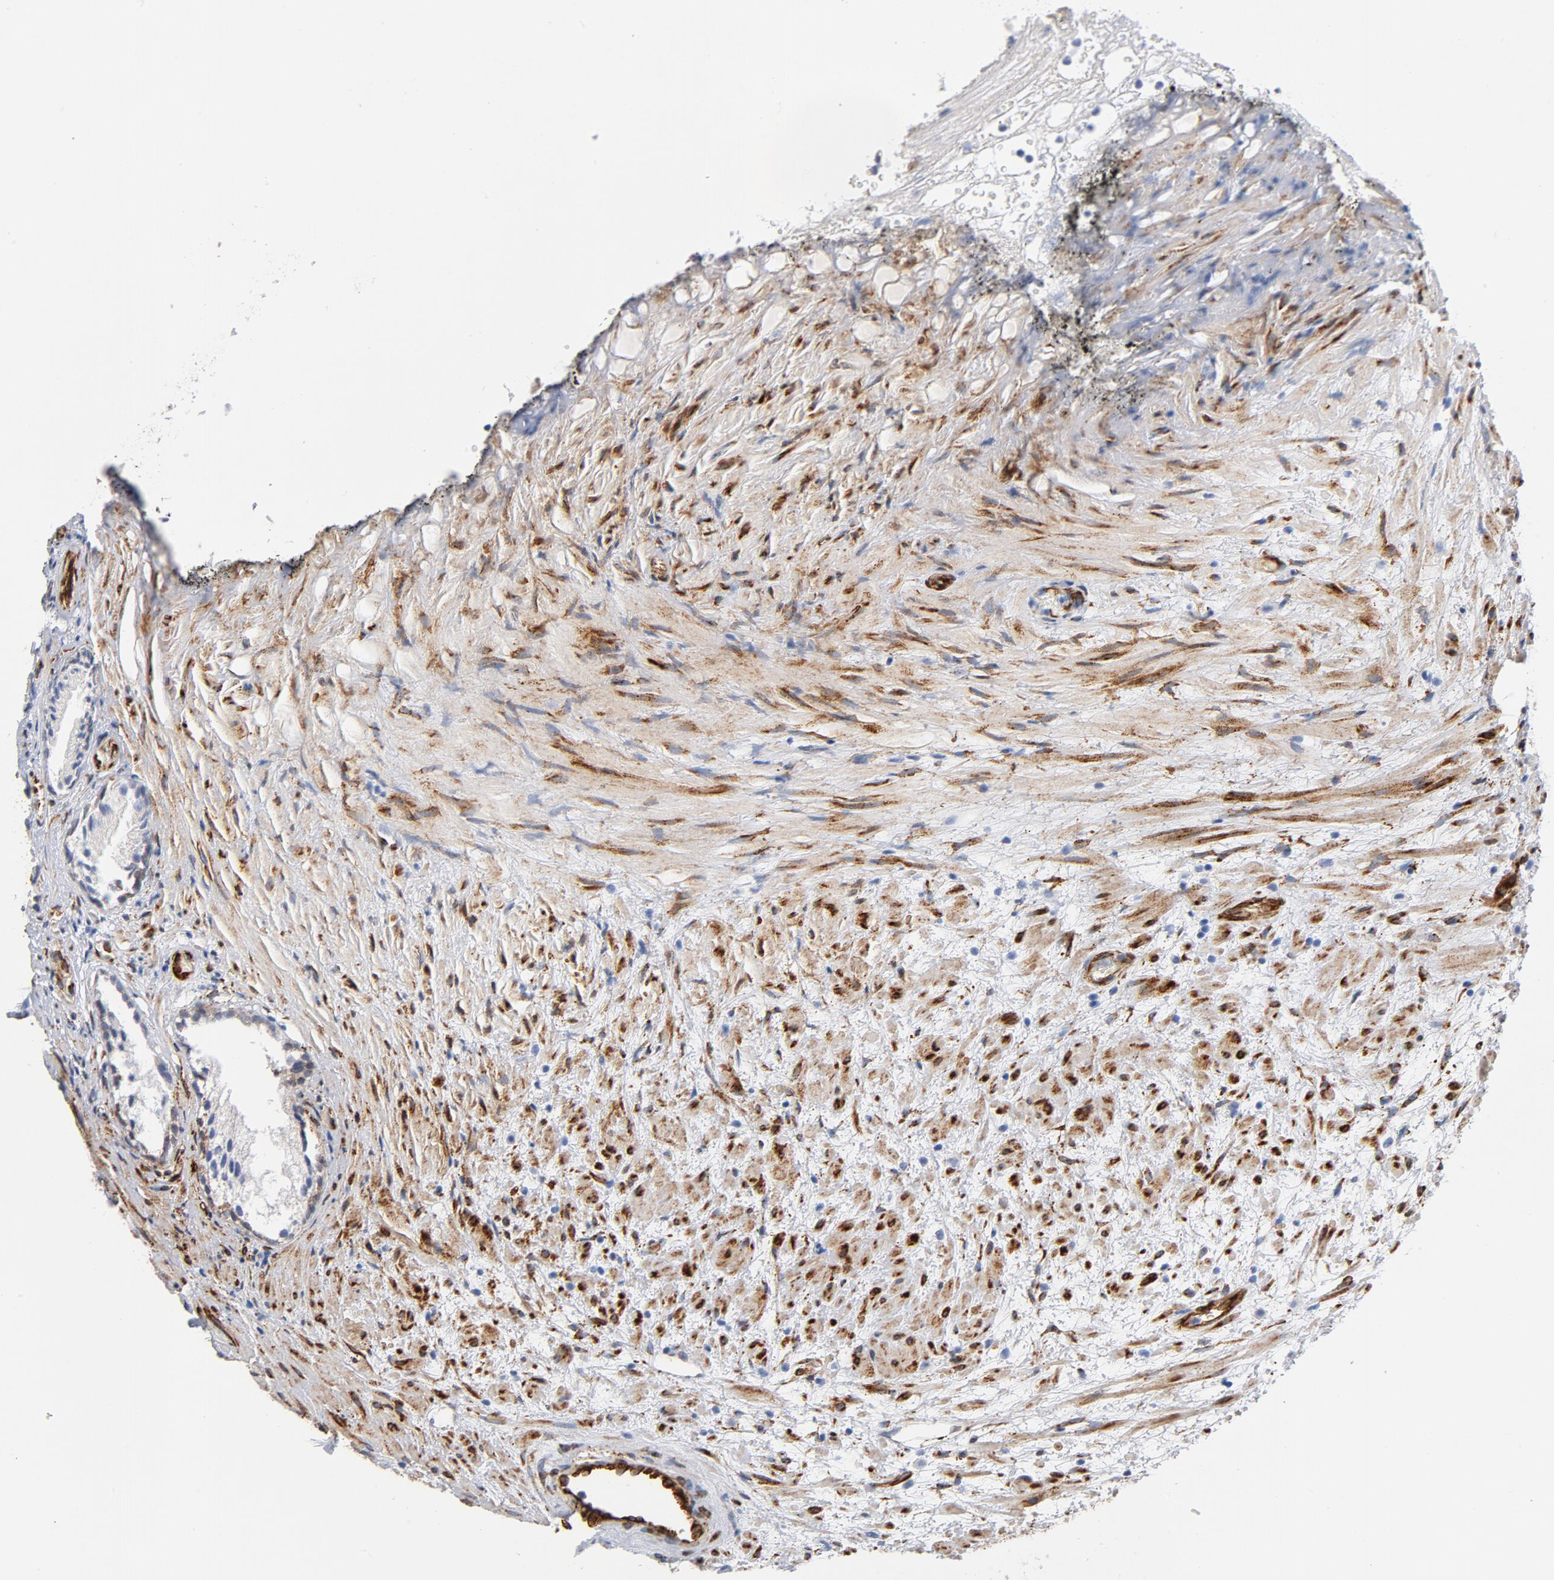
{"staining": {"intensity": "negative", "quantity": "none", "location": "none"}, "tissue": "prostate", "cell_type": "Glandular cells", "image_type": "normal", "snomed": [{"axis": "morphology", "description": "Normal tissue, NOS"}, {"axis": "topography", "description": "Prostate"}], "caption": "The image displays no significant staining in glandular cells of prostate.", "gene": "SERPINH1", "patient": {"sex": "male", "age": 76}}